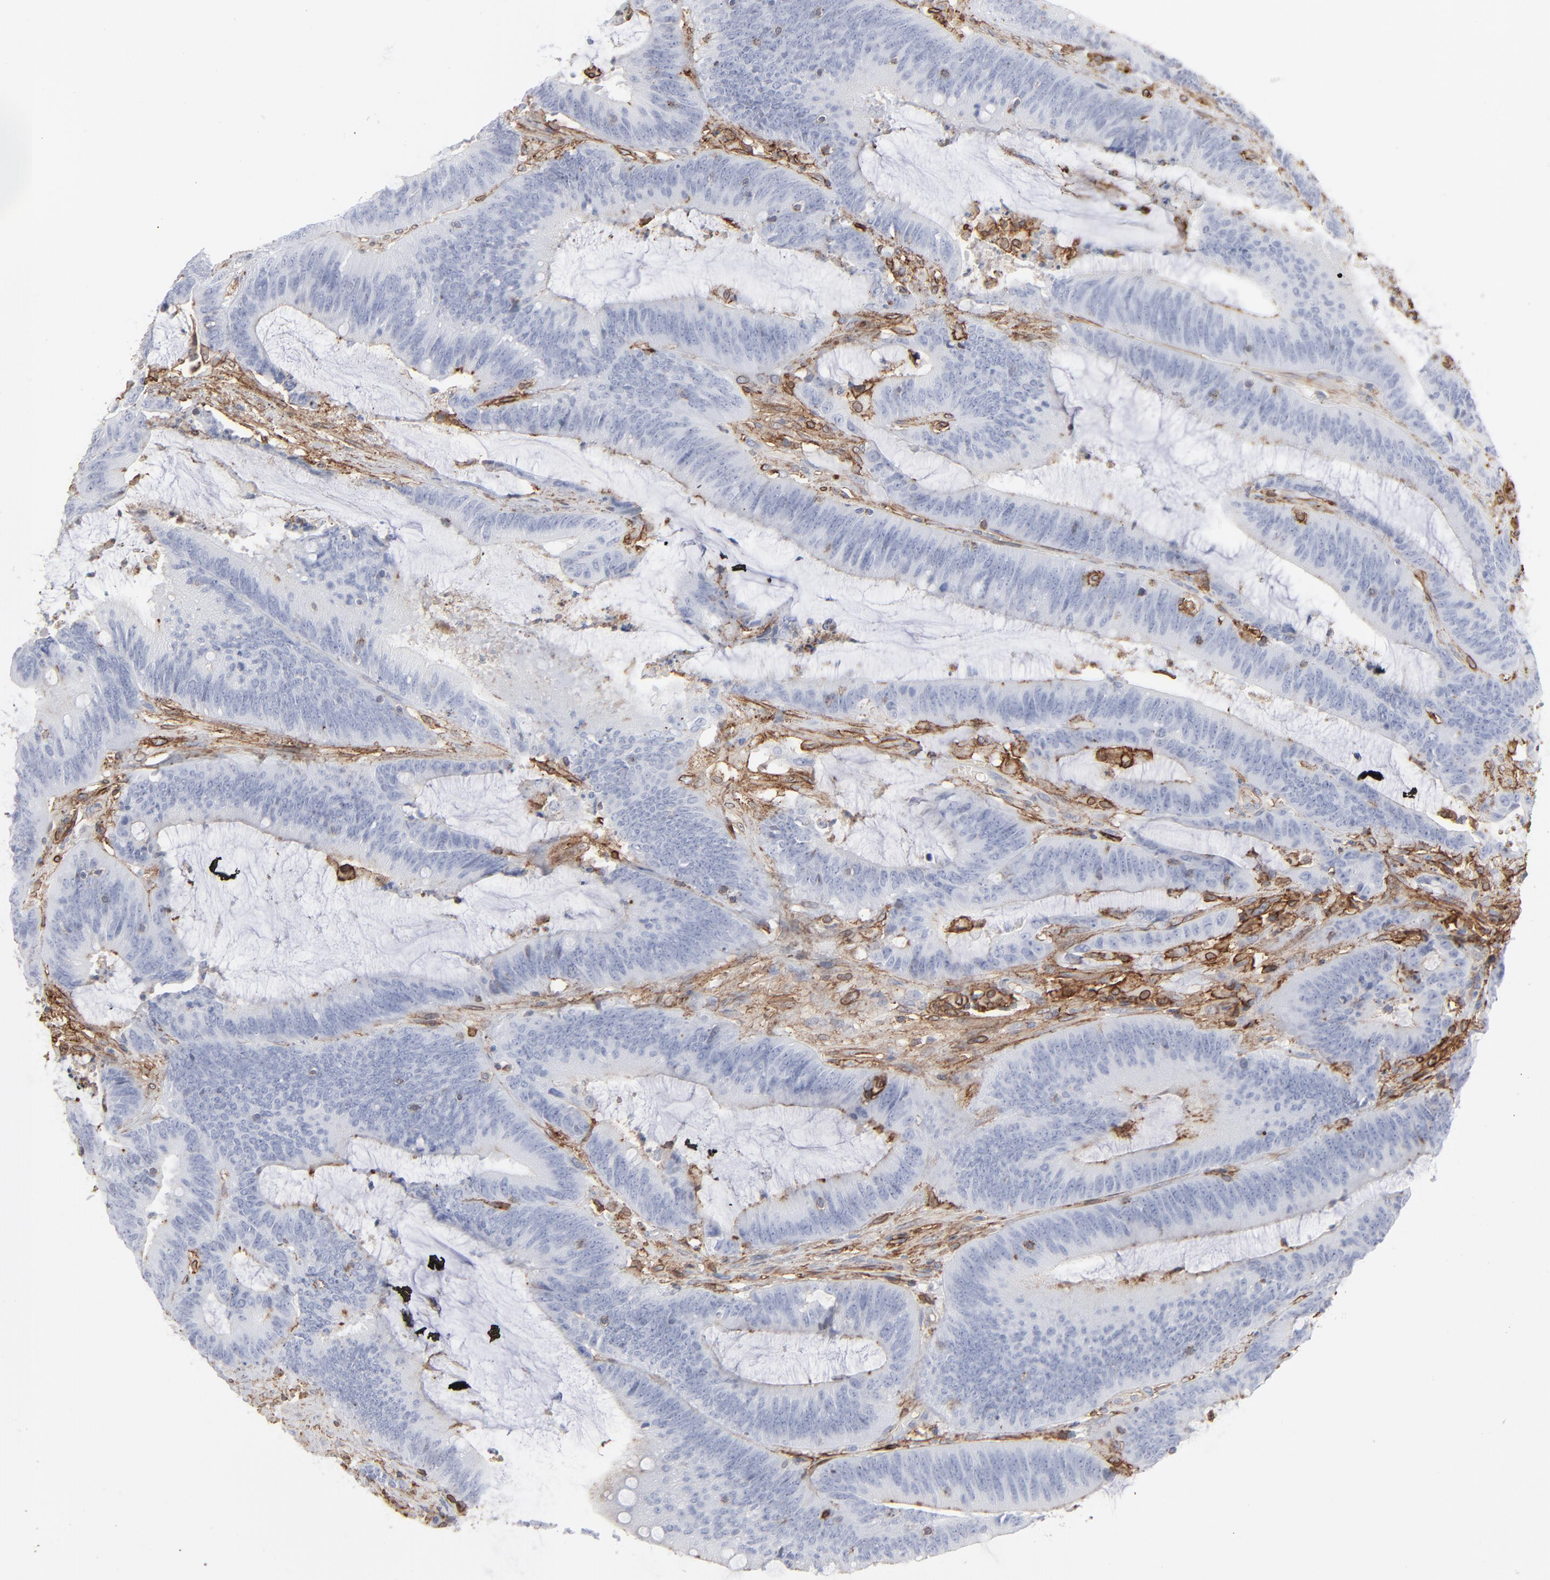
{"staining": {"intensity": "weak", "quantity": "<25%", "location": "cytoplasmic/membranous"}, "tissue": "colorectal cancer", "cell_type": "Tumor cells", "image_type": "cancer", "snomed": [{"axis": "morphology", "description": "Adenocarcinoma, NOS"}, {"axis": "topography", "description": "Rectum"}], "caption": "Tumor cells are negative for brown protein staining in colorectal cancer (adenocarcinoma). The staining was performed using DAB to visualize the protein expression in brown, while the nuclei were stained in blue with hematoxylin (Magnification: 20x).", "gene": "ANXA5", "patient": {"sex": "female", "age": 66}}